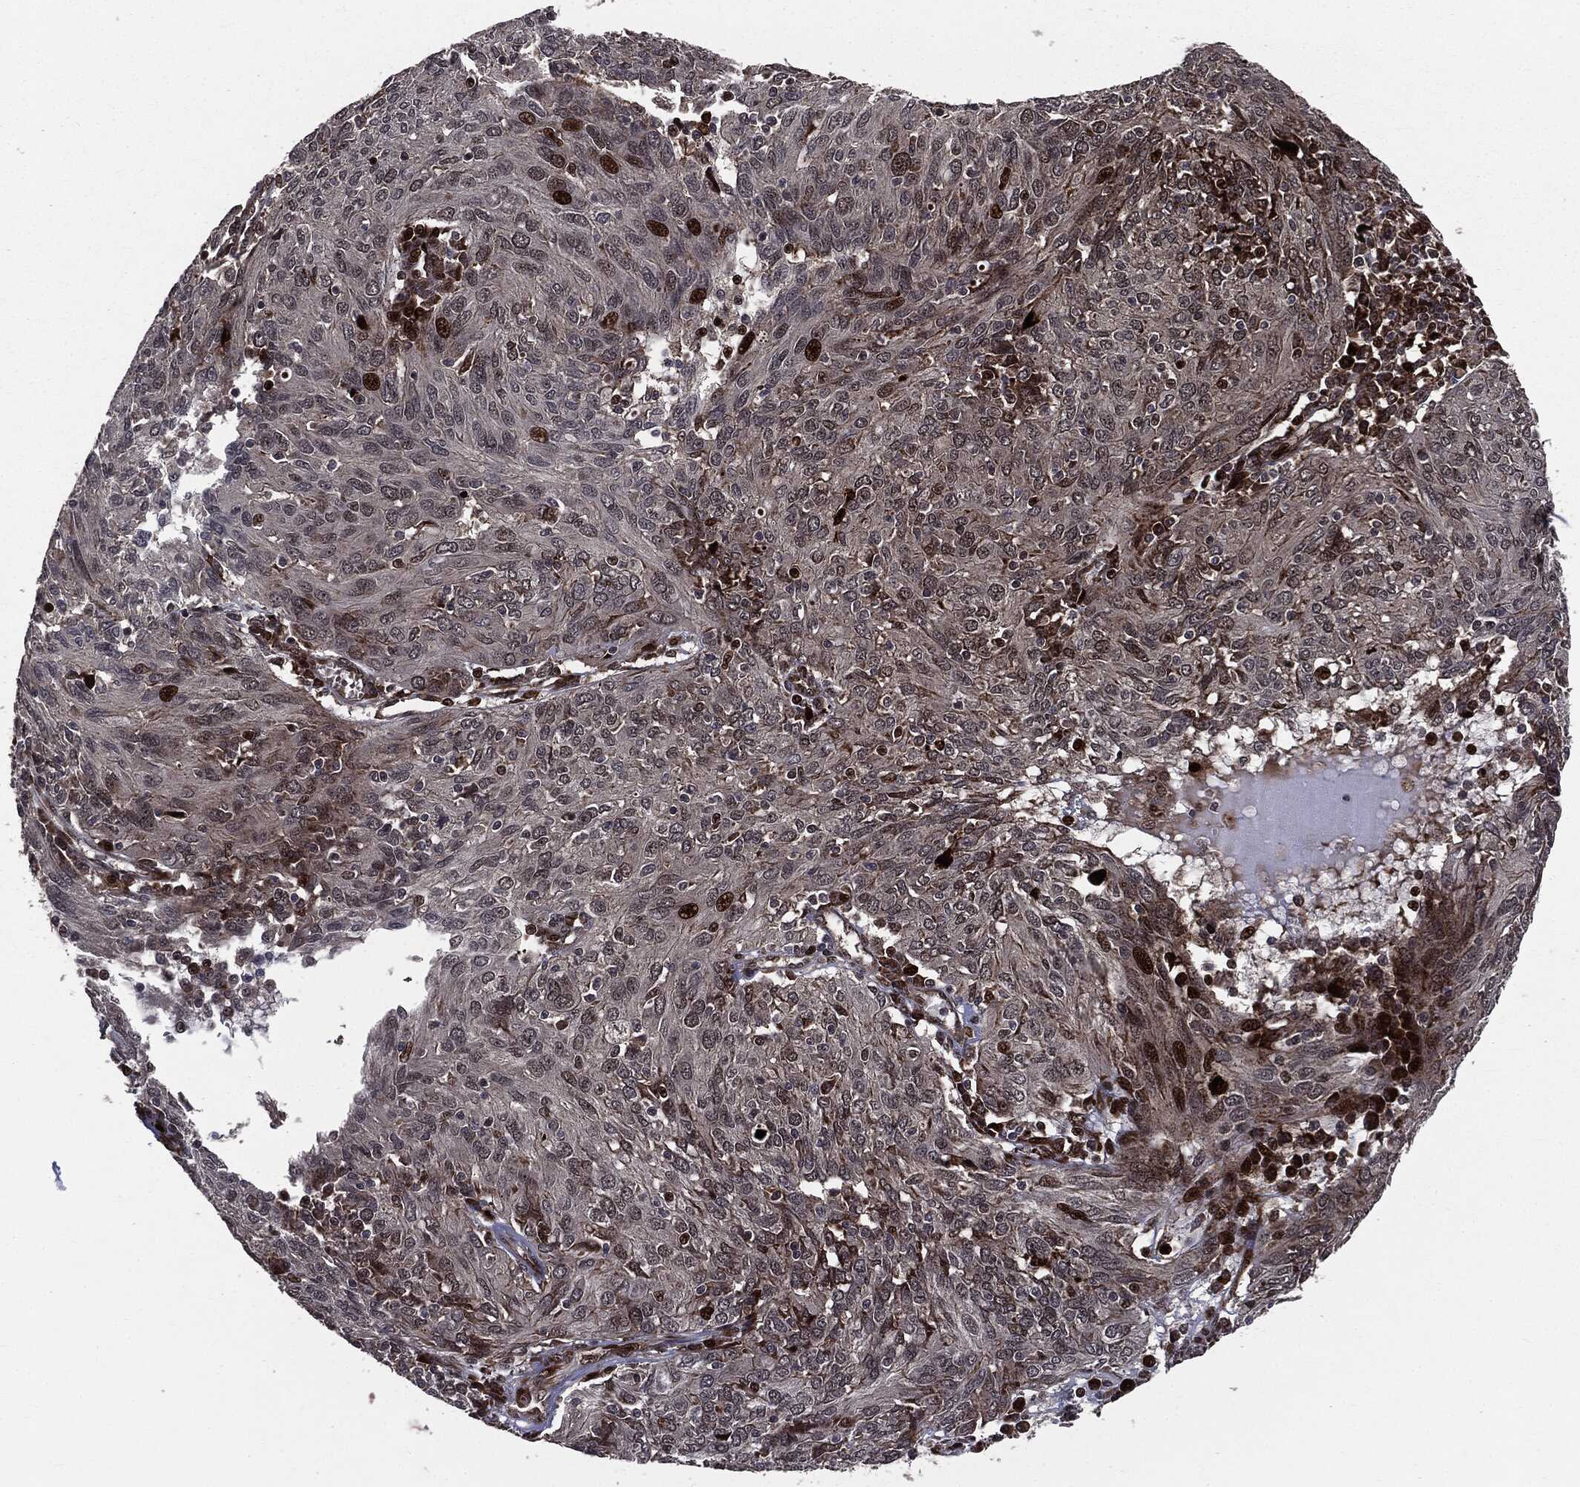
{"staining": {"intensity": "strong", "quantity": "<25%", "location": "nuclear"}, "tissue": "ovarian cancer", "cell_type": "Tumor cells", "image_type": "cancer", "snomed": [{"axis": "morphology", "description": "Carcinoma, endometroid"}, {"axis": "topography", "description": "Ovary"}], "caption": "Immunohistochemistry (IHC) staining of endometroid carcinoma (ovarian), which demonstrates medium levels of strong nuclear expression in approximately <25% of tumor cells indicating strong nuclear protein positivity. The staining was performed using DAB (3,3'-diaminobenzidine) (brown) for protein detection and nuclei were counterstained in hematoxylin (blue).", "gene": "SMAD4", "patient": {"sex": "female", "age": 50}}